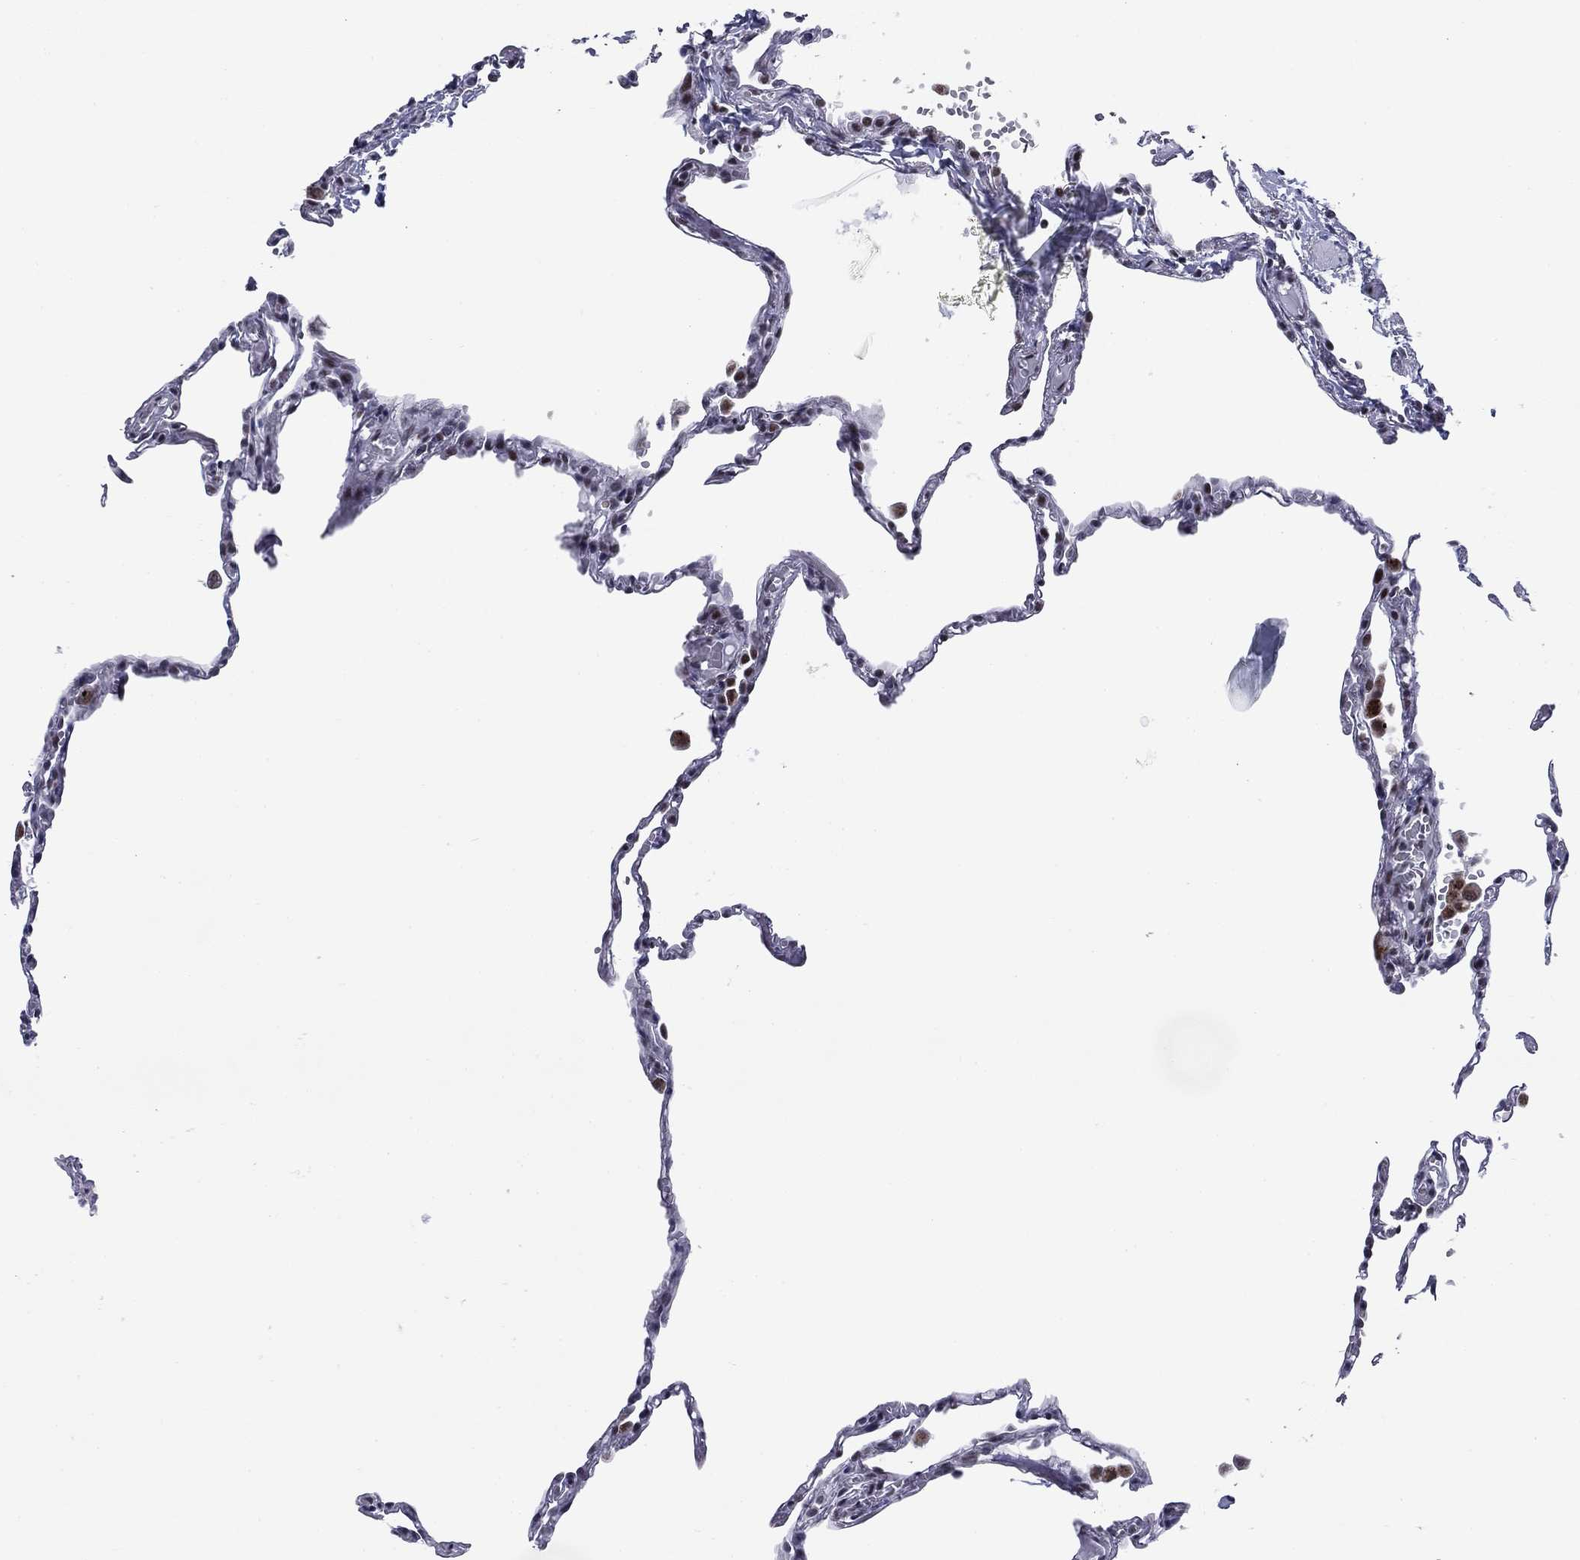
{"staining": {"intensity": "moderate", "quantity": "<25%", "location": "nuclear"}, "tissue": "lung", "cell_type": "Alveolar cells", "image_type": "normal", "snomed": [{"axis": "morphology", "description": "Normal tissue, NOS"}, {"axis": "topography", "description": "Lung"}], "caption": "An immunohistochemistry image of normal tissue is shown. Protein staining in brown shows moderate nuclear positivity in lung within alveolar cells.", "gene": "ETV5", "patient": {"sex": "male", "age": 78}}